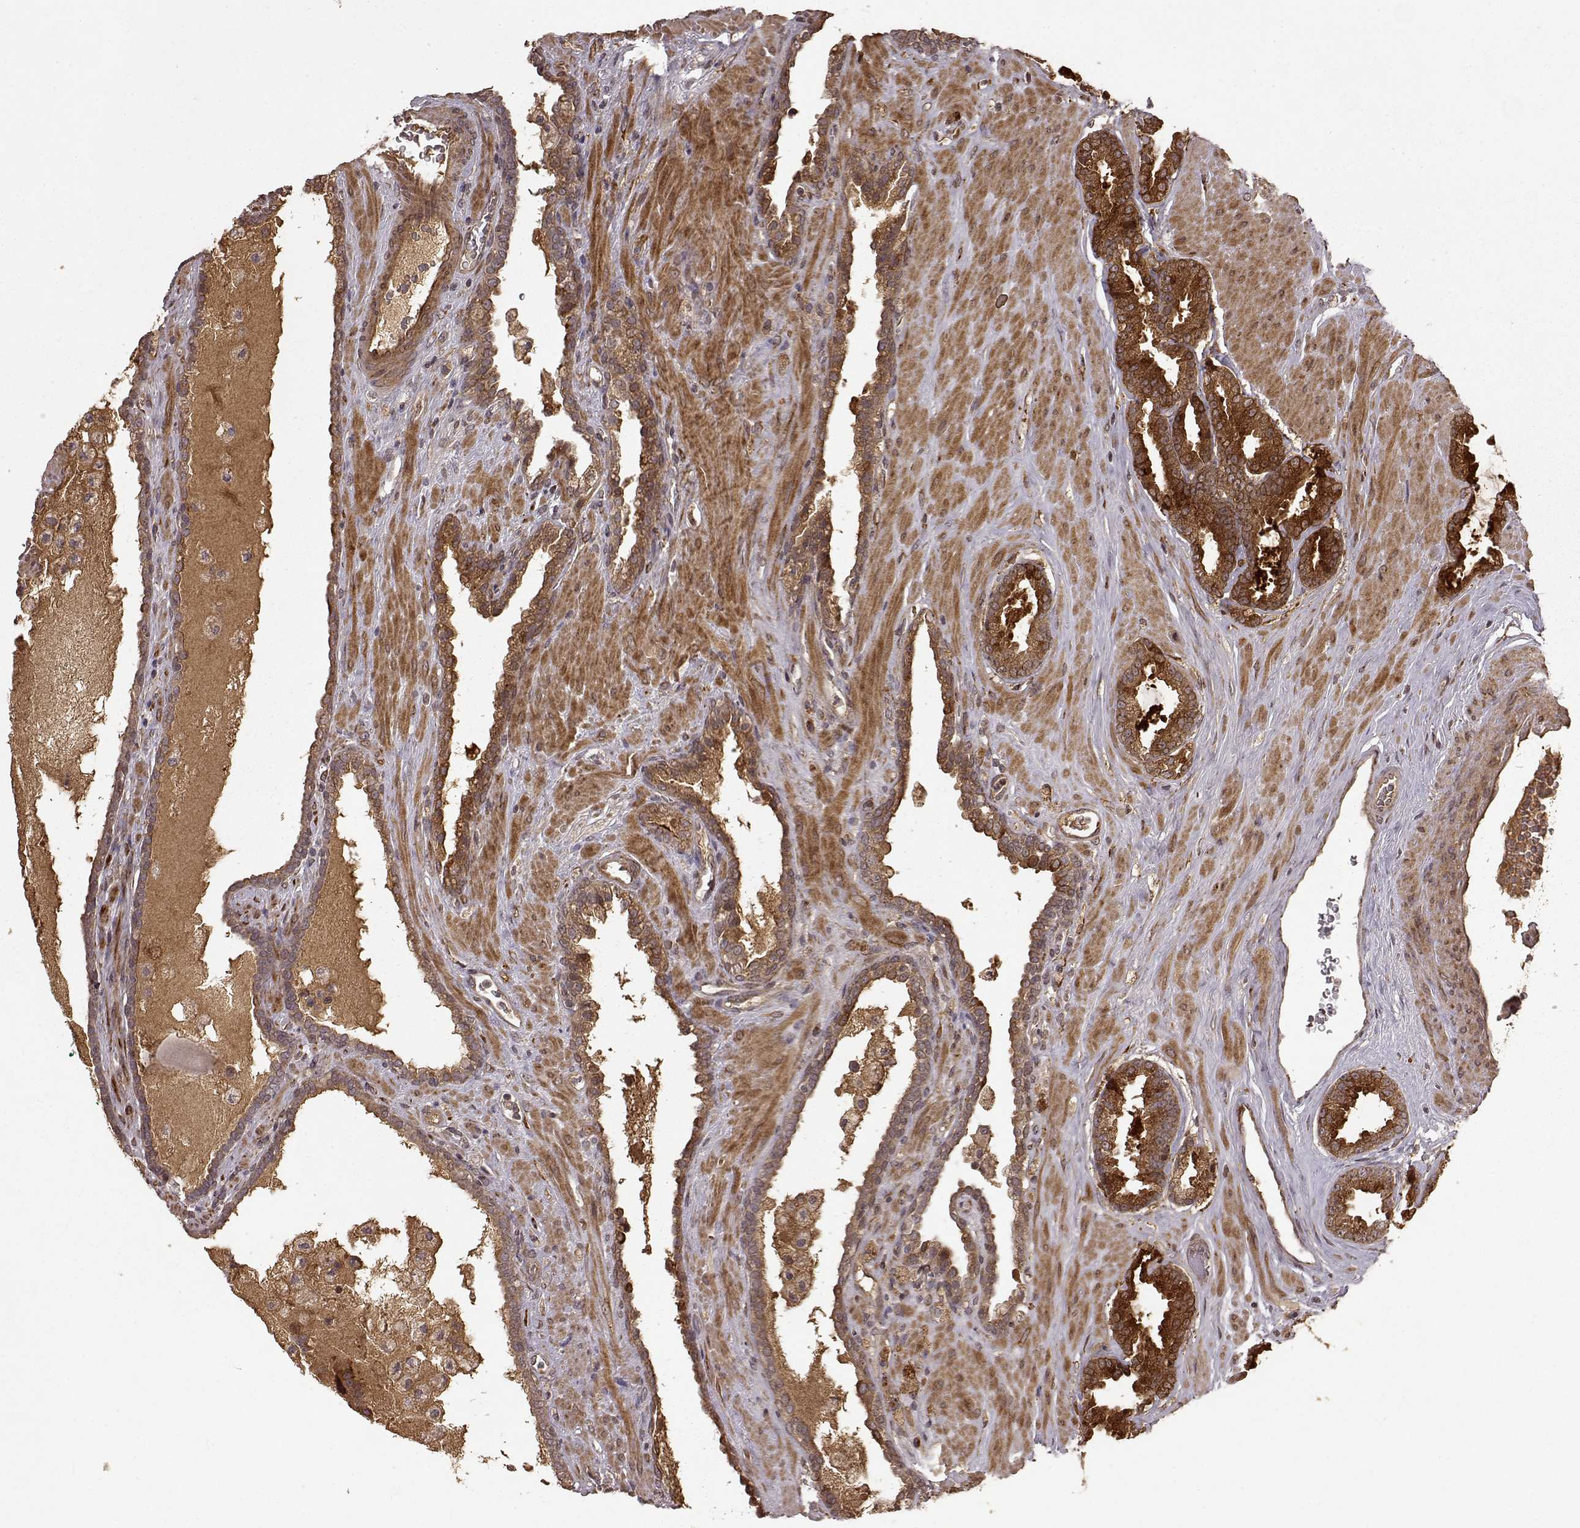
{"staining": {"intensity": "strong", "quantity": ">75%", "location": "cytoplasmic/membranous"}, "tissue": "prostate cancer", "cell_type": "Tumor cells", "image_type": "cancer", "snomed": [{"axis": "morphology", "description": "Adenocarcinoma, Low grade"}, {"axis": "topography", "description": "Prostate"}], "caption": "This histopathology image shows immunohistochemistry (IHC) staining of human prostate cancer (low-grade adenocarcinoma), with high strong cytoplasmic/membranous positivity in about >75% of tumor cells.", "gene": "FSTL1", "patient": {"sex": "male", "age": 62}}